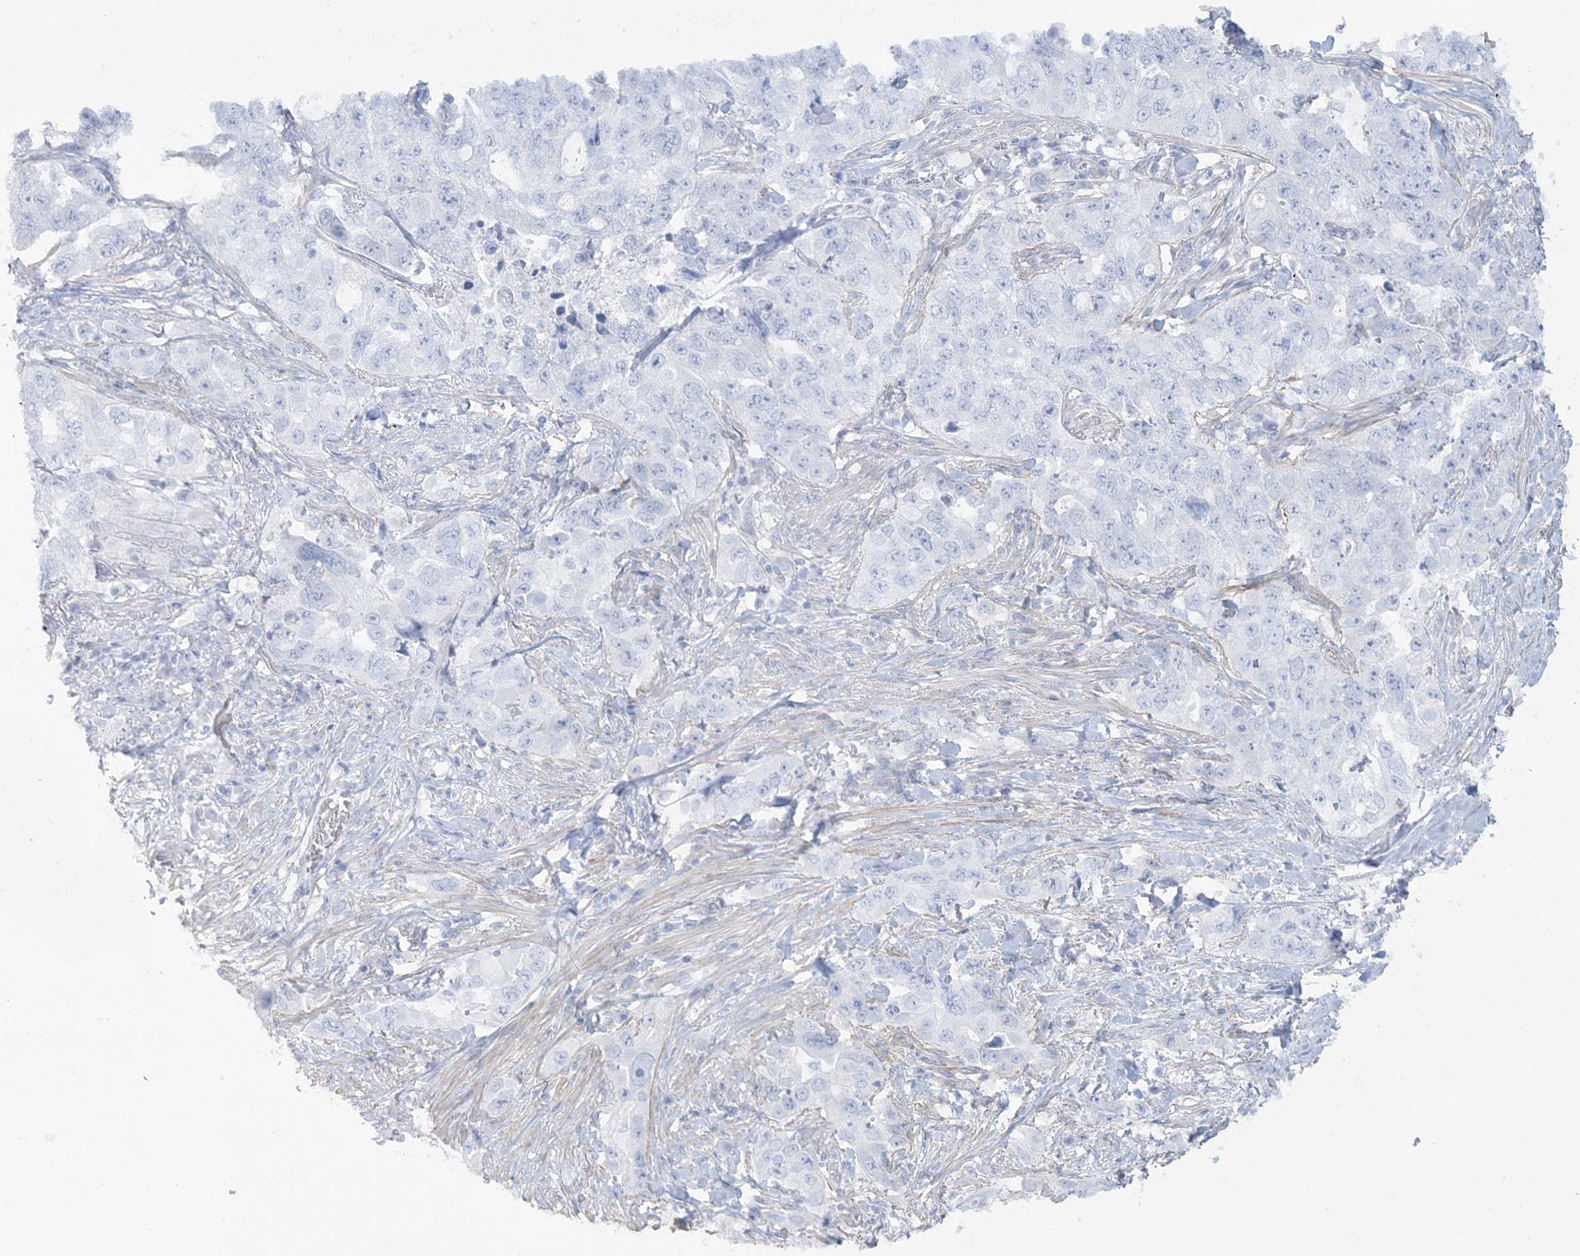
{"staining": {"intensity": "negative", "quantity": "none", "location": "none"}, "tissue": "lung cancer", "cell_type": "Tumor cells", "image_type": "cancer", "snomed": [{"axis": "morphology", "description": "Adenocarcinoma, NOS"}, {"axis": "topography", "description": "Lung"}], "caption": "Tumor cells are negative for brown protein staining in lung cancer.", "gene": "AGXT", "patient": {"sex": "female", "age": 51}}